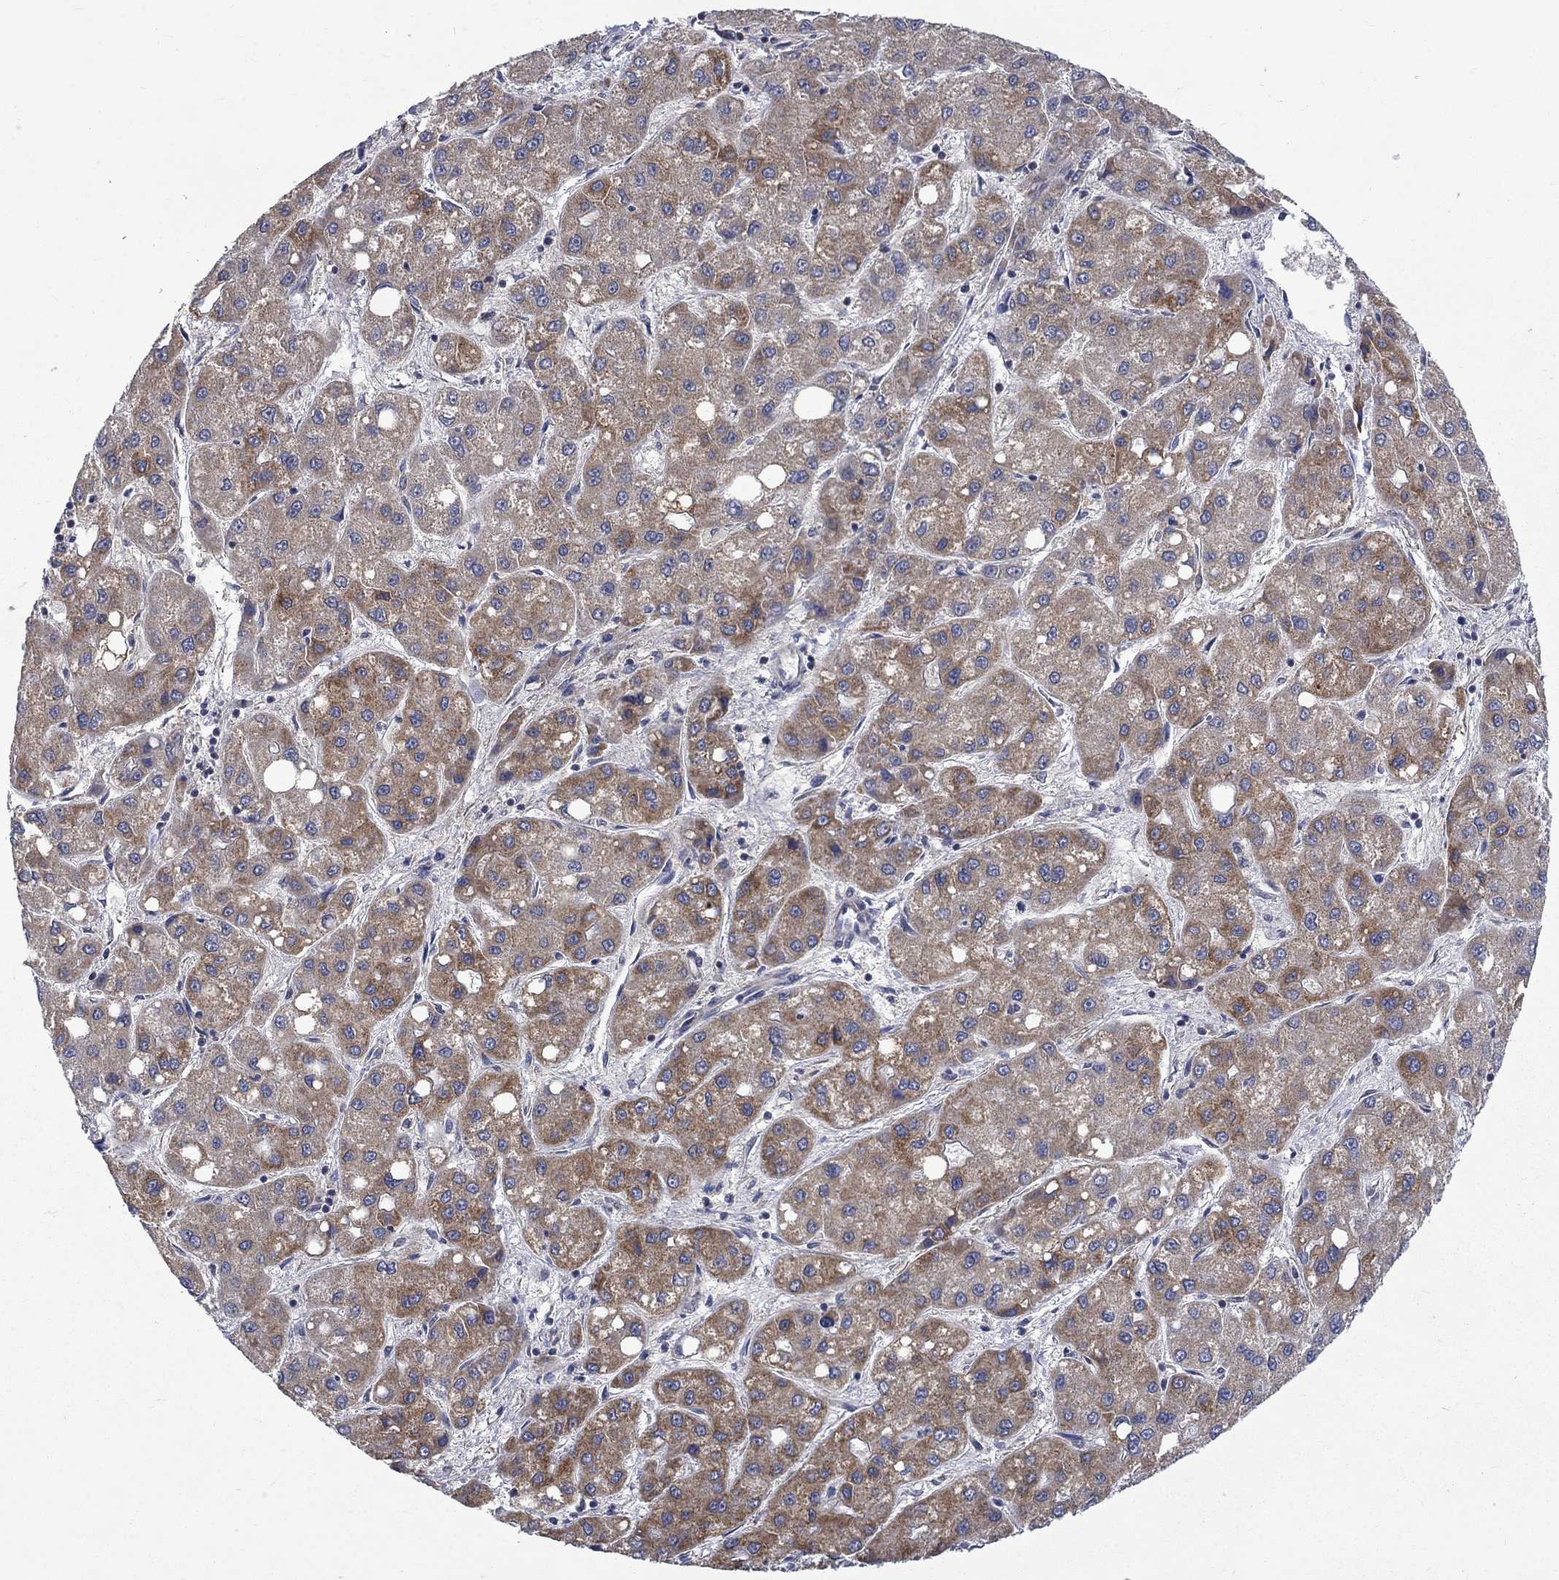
{"staining": {"intensity": "moderate", "quantity": "25%-75%", "location": "cytoplasmic/membranous"}, "tissue": "liver cancer", "cell_type": "Tumor cells", "image_type": "cancer", "snomed": [{"axis": "morphology", "description": "Carcinoma, Hepatocellular, NOS"}, {"axis": "topography", "description": "Liver"}], "caption": "Moderate cytoplasmic/membranous protein staining is appreciated in approximately 25%-75% of tumor cells in hepatocellular carcinoma (liver).", "gene": "HSPA12A", "patient": {"sex": "male", "age": 73}}